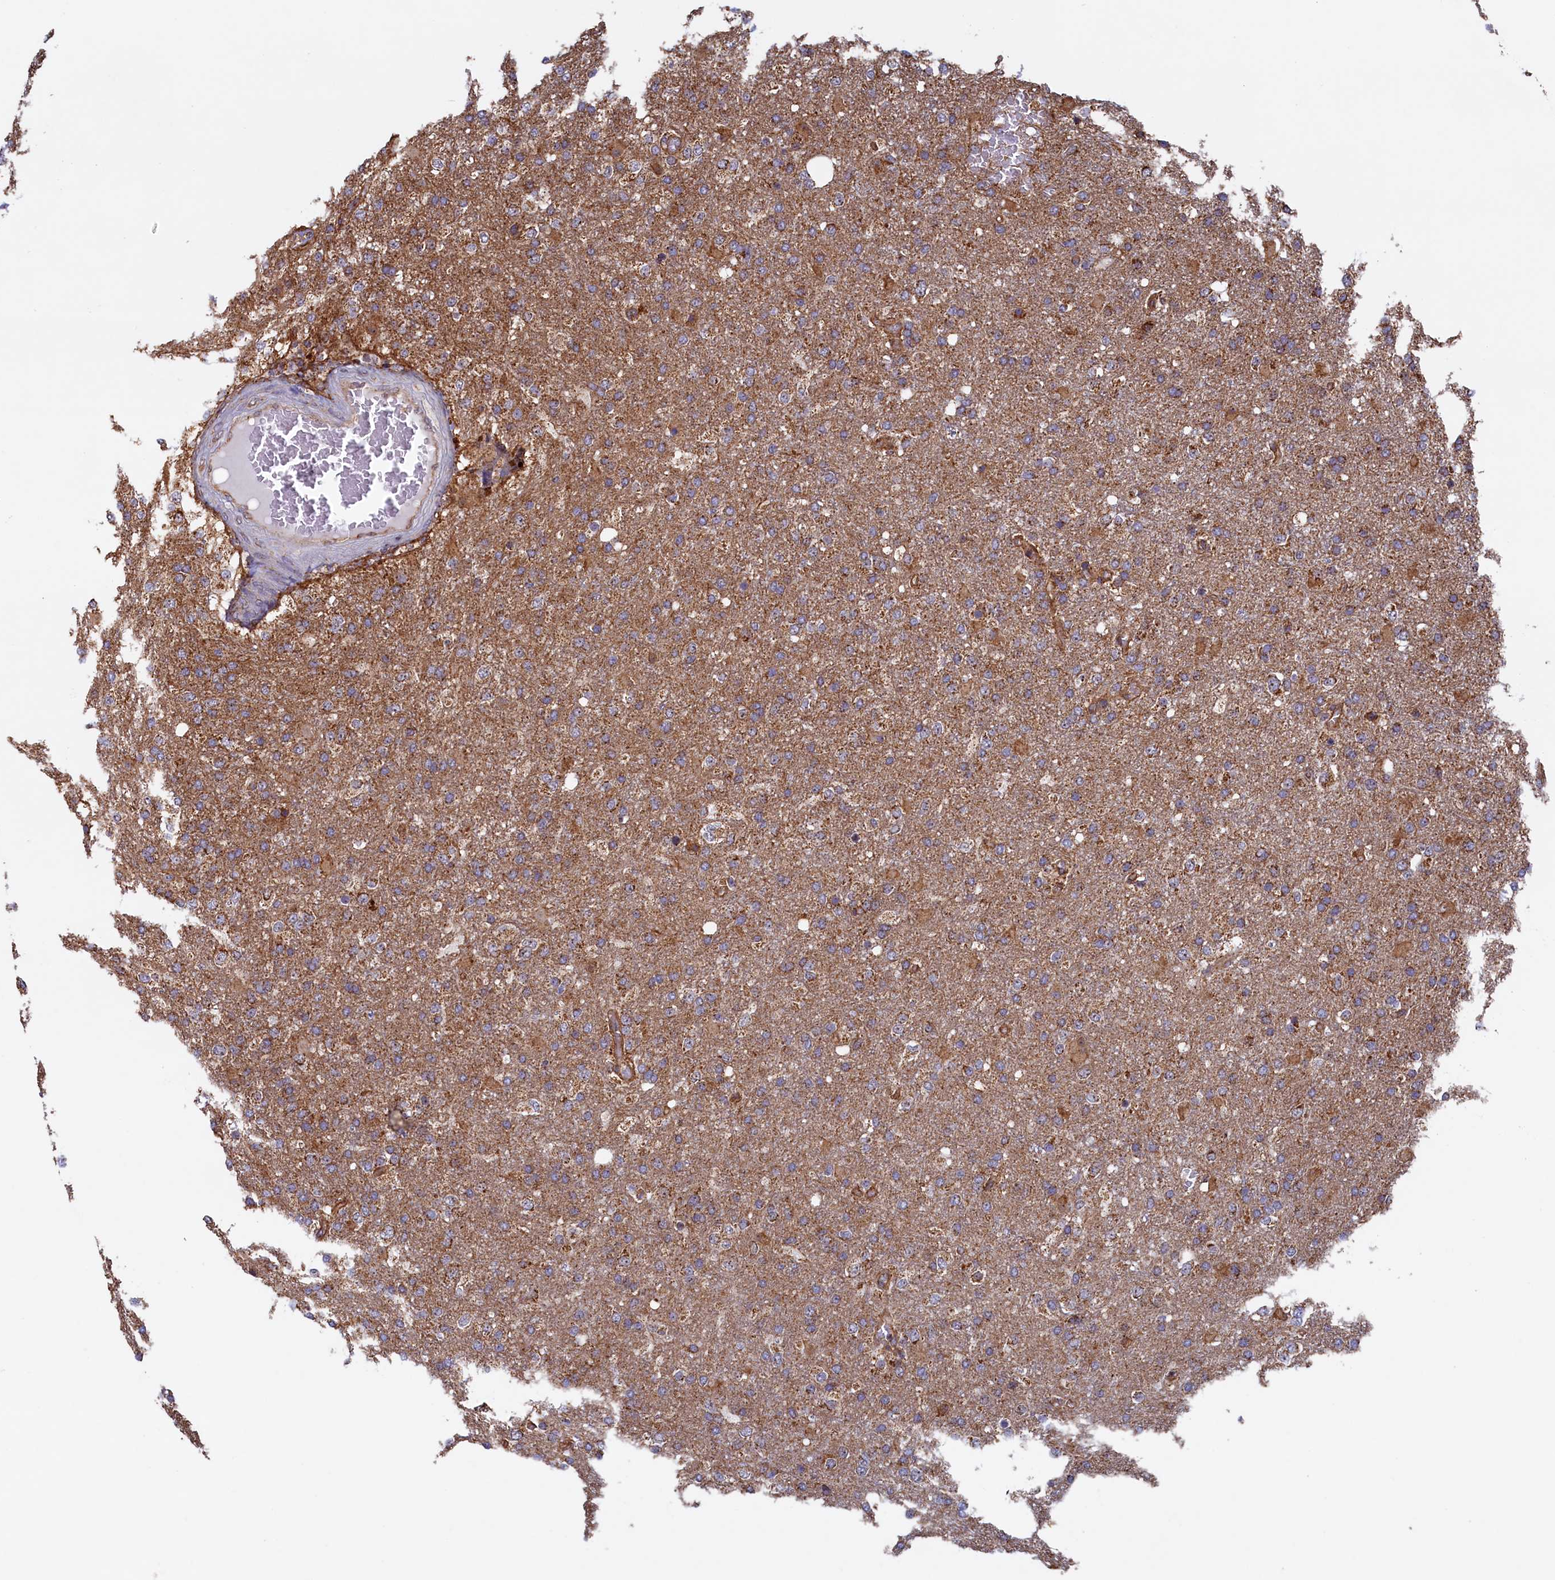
{"staining": {"intensity": "moderate", "quantity": ">75%", "location": "cytoplasmic/membranous"}, "tissue": "glioma", "cell_type": "Tumor cells", "image_type": "cancer", "snomed": [{"axis": "morphology", "description": "Glioma, malignant, High grade"}, {"axis": "topography", "description": "Brain"}], "caption": "Protein analysis of glioma tissue demonstrates moderate cytoplasmic/membranous positivity in approximately >75% of tumor cells.", "gene": "UBE3B", "patient": {"sex": "female", "age": 74}}